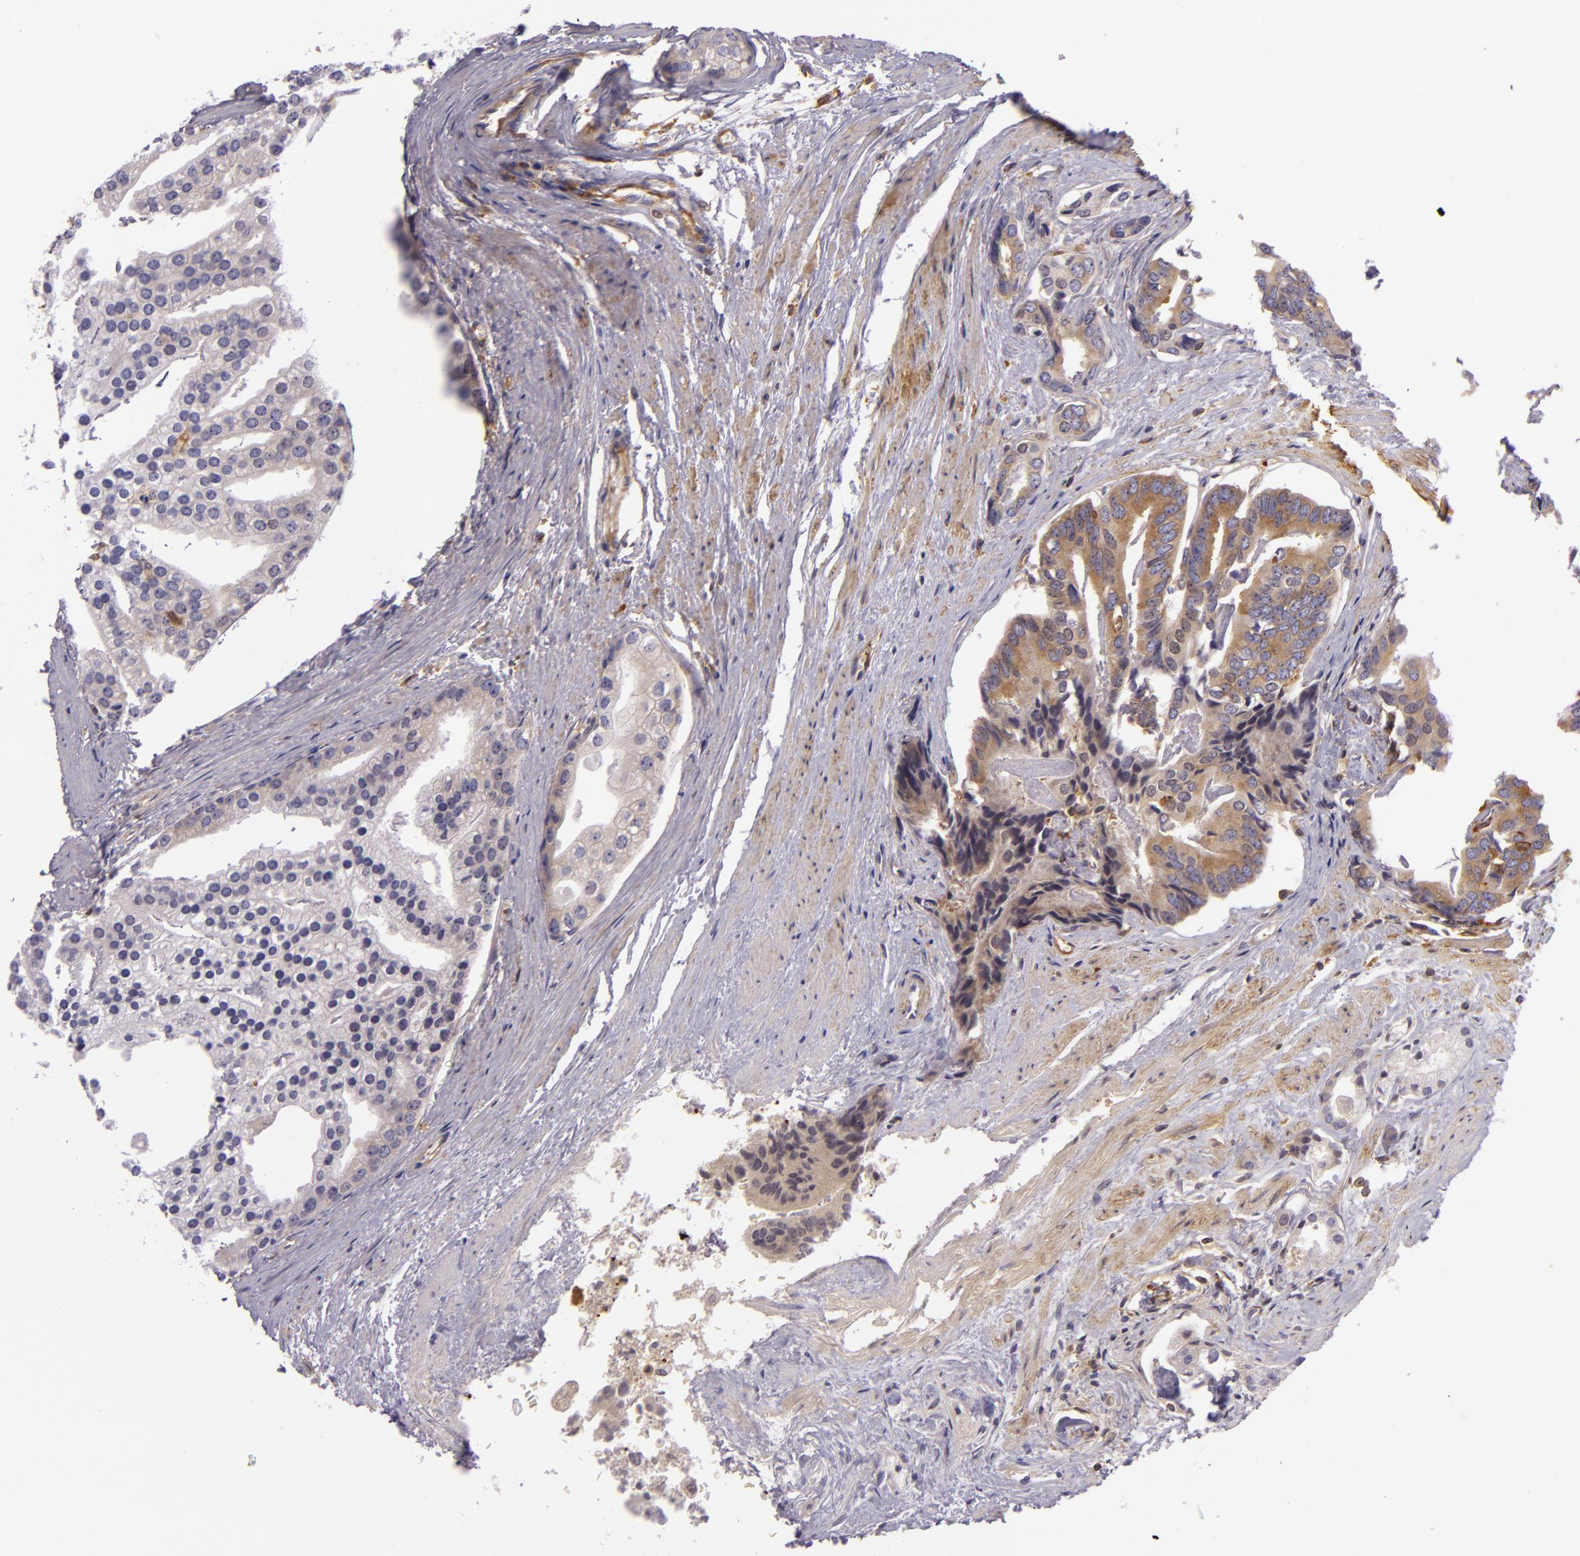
{"staining": {"intensity": "moderate", "quantity": "25%-75%", "location": "cytoplasmic/membranous"}, "tissue": "prostate cancer", "cell_type": "Tumor cells", "image_type": "cancer", "snomed": [{"axis": "morphology", "description": "Adenocarcinoma, High grade"}, {"axis": "topography", "description": "Prostate"}], "caption": "Adenocarcinoma (high-grade) (prostate) stained for a protein demonstrates moderate cytoplasmic/membranous positivity in tumor cells.", "gene": "TLN1", "patient": {"sex": "male", "age": 56}}